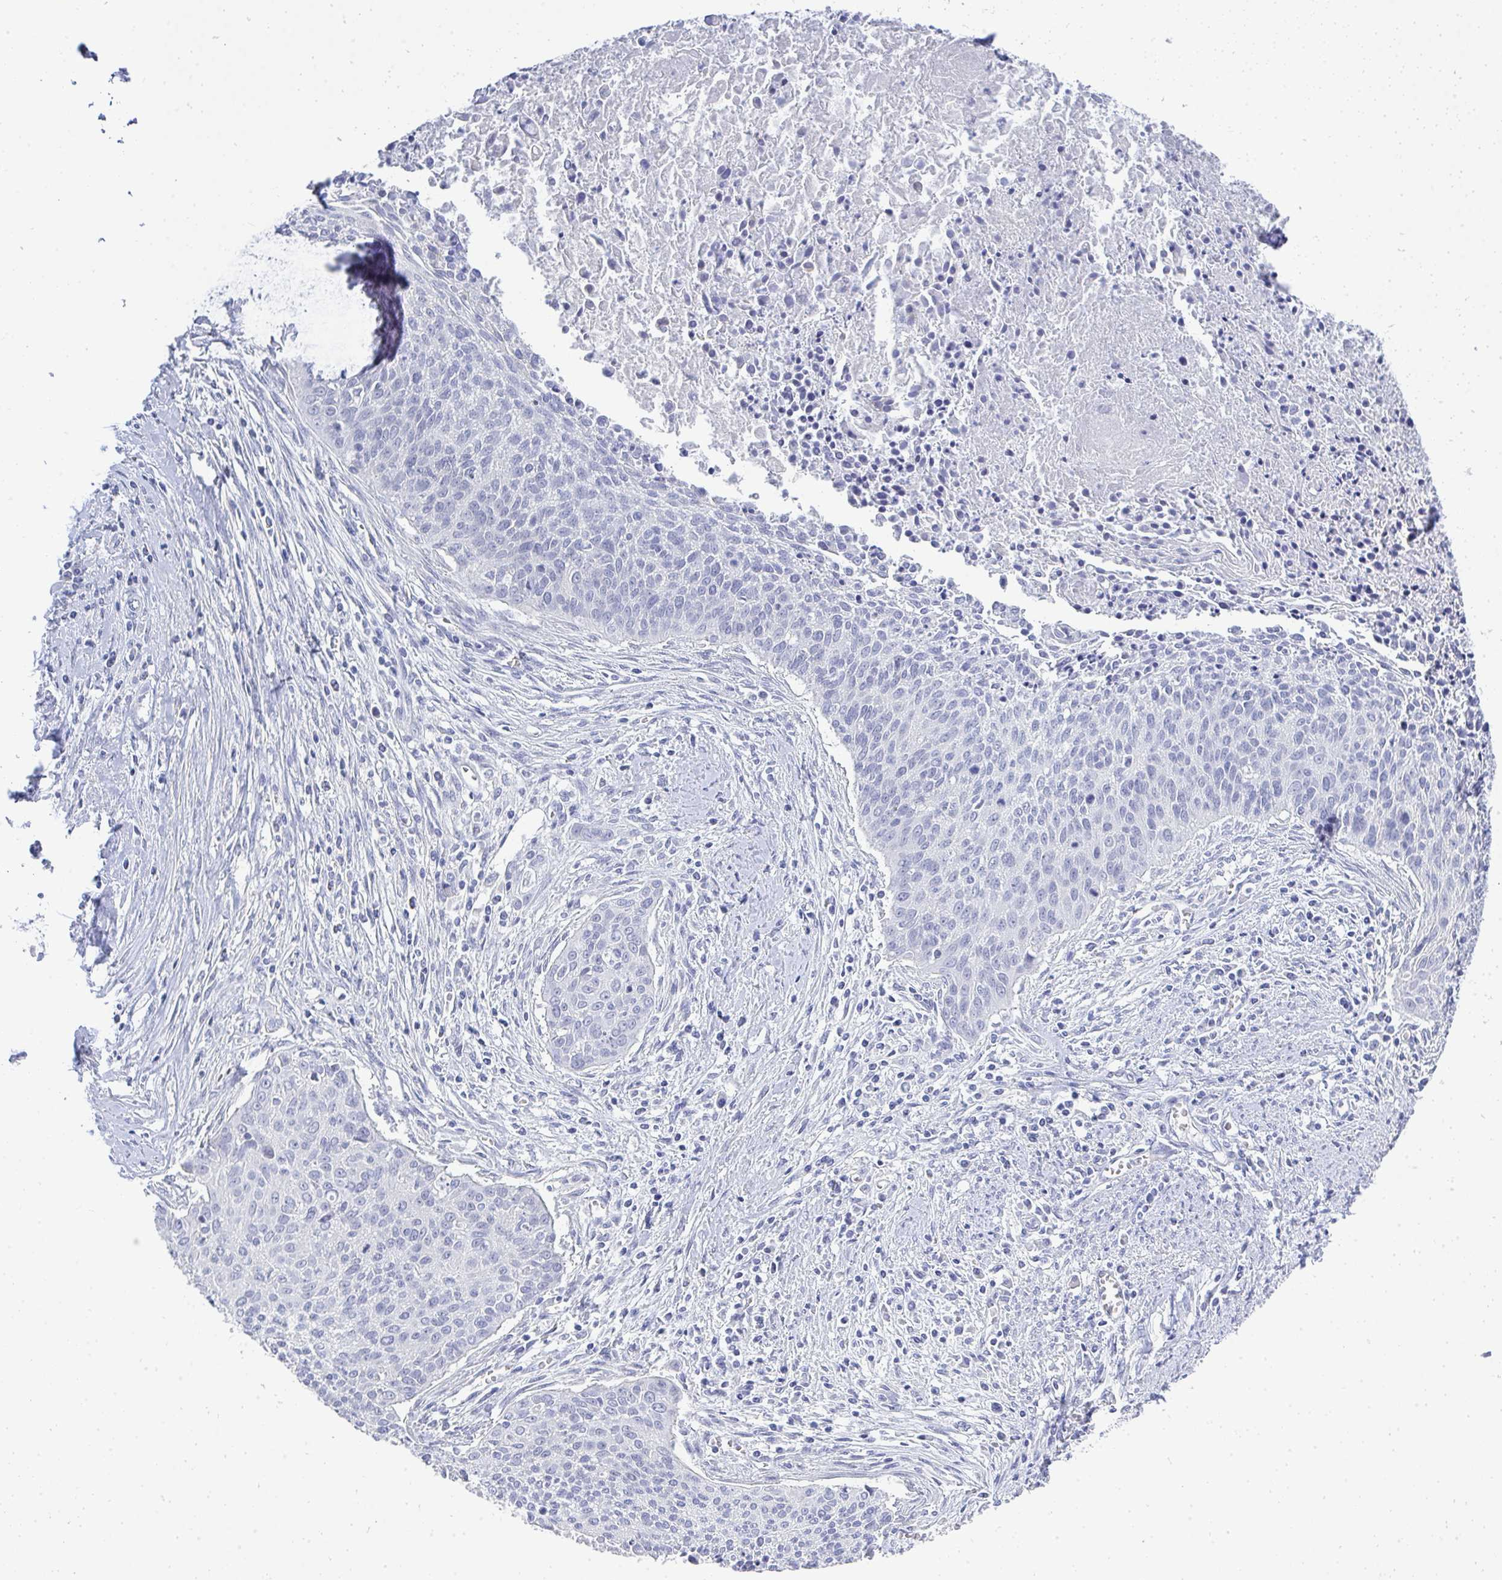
{"staining": {"intensity": "negative", "quantity": "none", "location": "none"}, "tissue": "cervical cancer", "cell_type": "Tumor cells", "image_type": "cancer", "snomed": [{"axis": "morphology", "description": "Squamous cell carcinoma, NOS"}, {"axis": "topography", "description": "Cervix"}], "caption": "Cervical cancer was stained to show a protein in brown. There is no significant expression in tumor cells.", "gene": "TMEM82", "patient": {"sex": "female", "age": 55}}